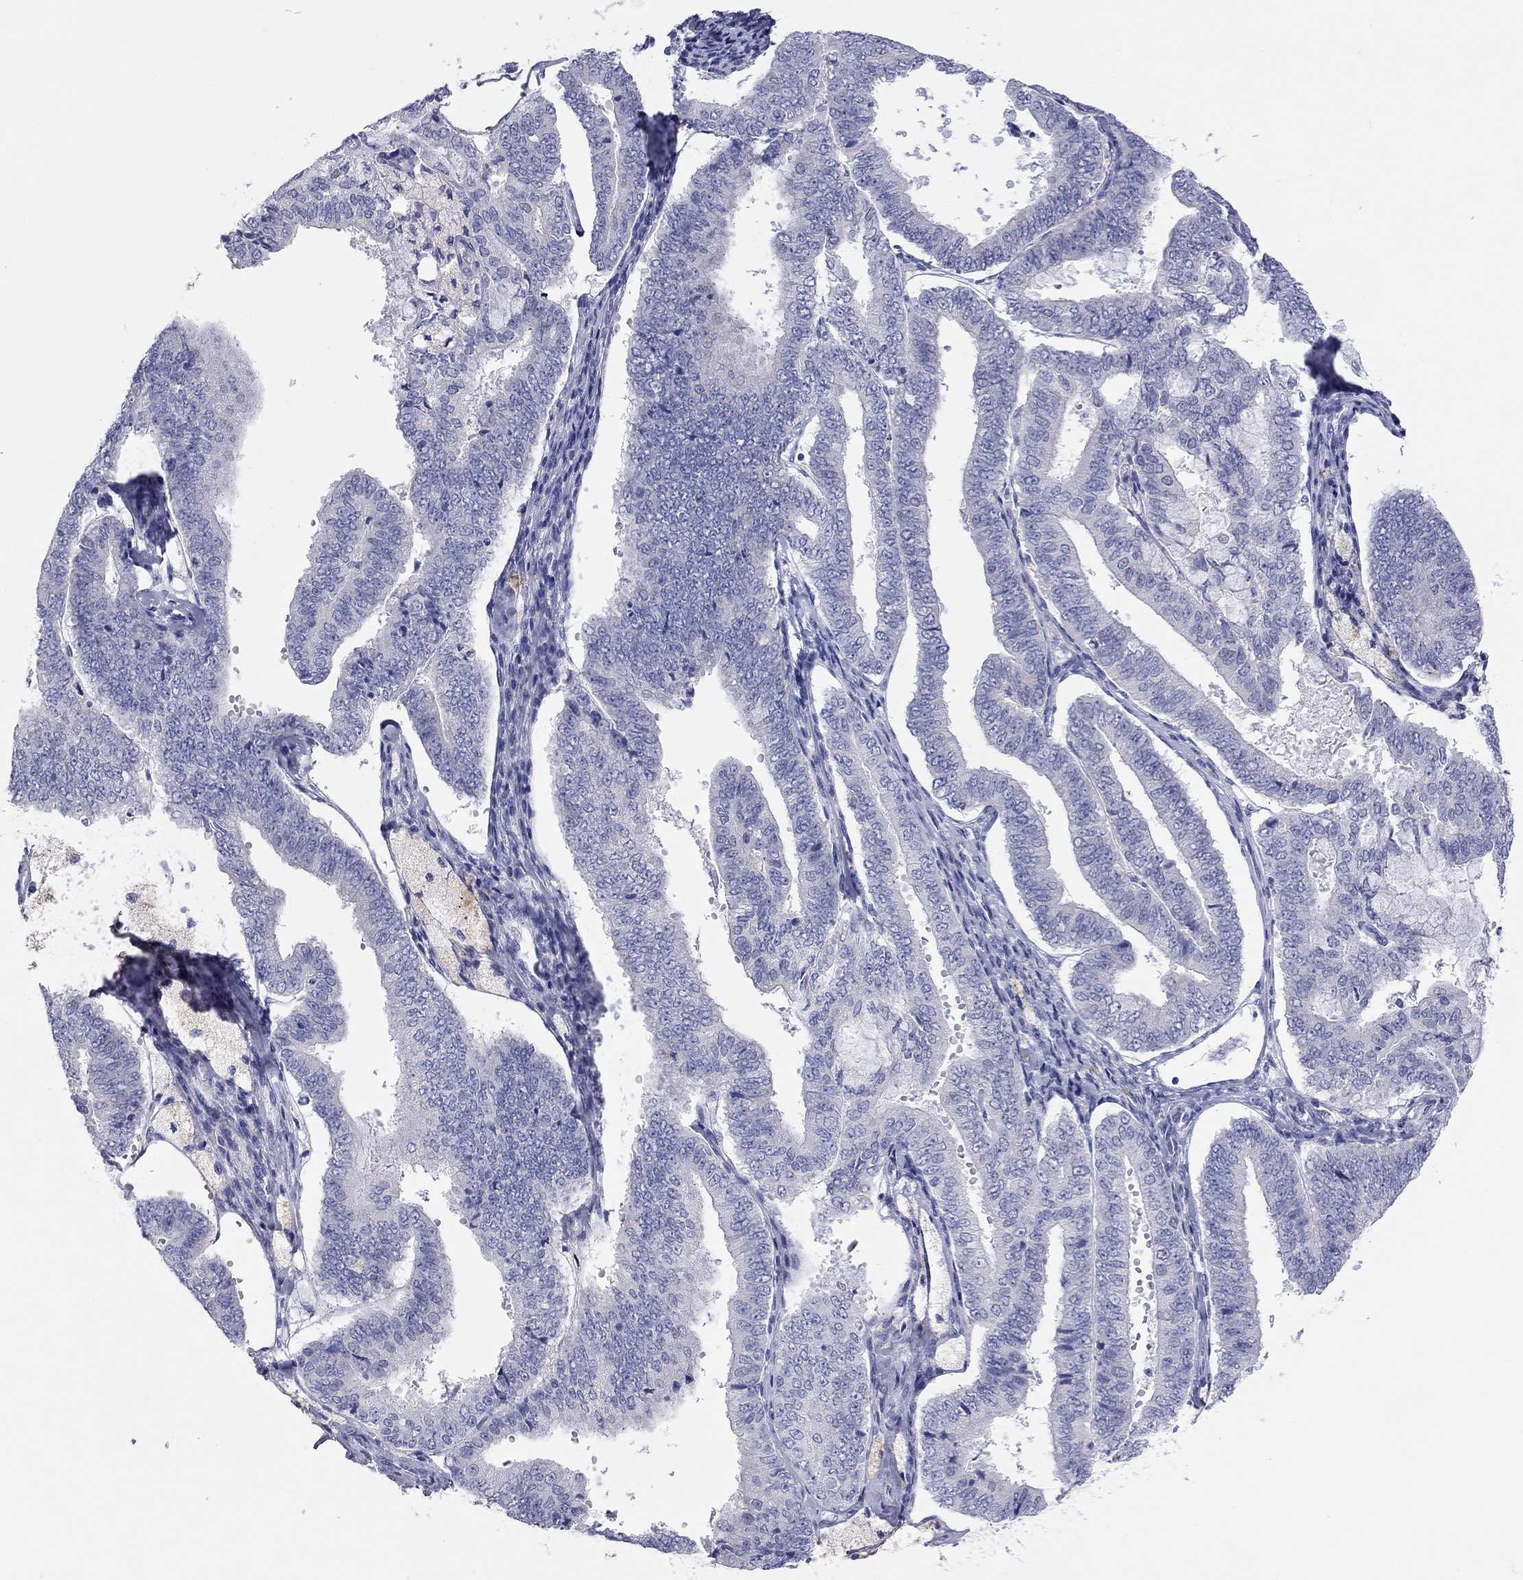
{"staining": {"intensity": "negative", "quantity": "none", "location": "none"}, "tissue": "endometrial cancer", "cell_type": "Tumor cells", "image_type": "cancer", "snomed": [{"axis": "morphology", "description": "Adenocarcinoma, NOS"}, {"axis": "topography", "description": "Endometrium"}], "caption": "The immunohistochemistry (IHC) micrograph has no significant positivity in tumor cells of adenocarcinoma (endometrial) tissue.", "gene": "ST7L", "patient": {"sex": "female", "age": 63}}